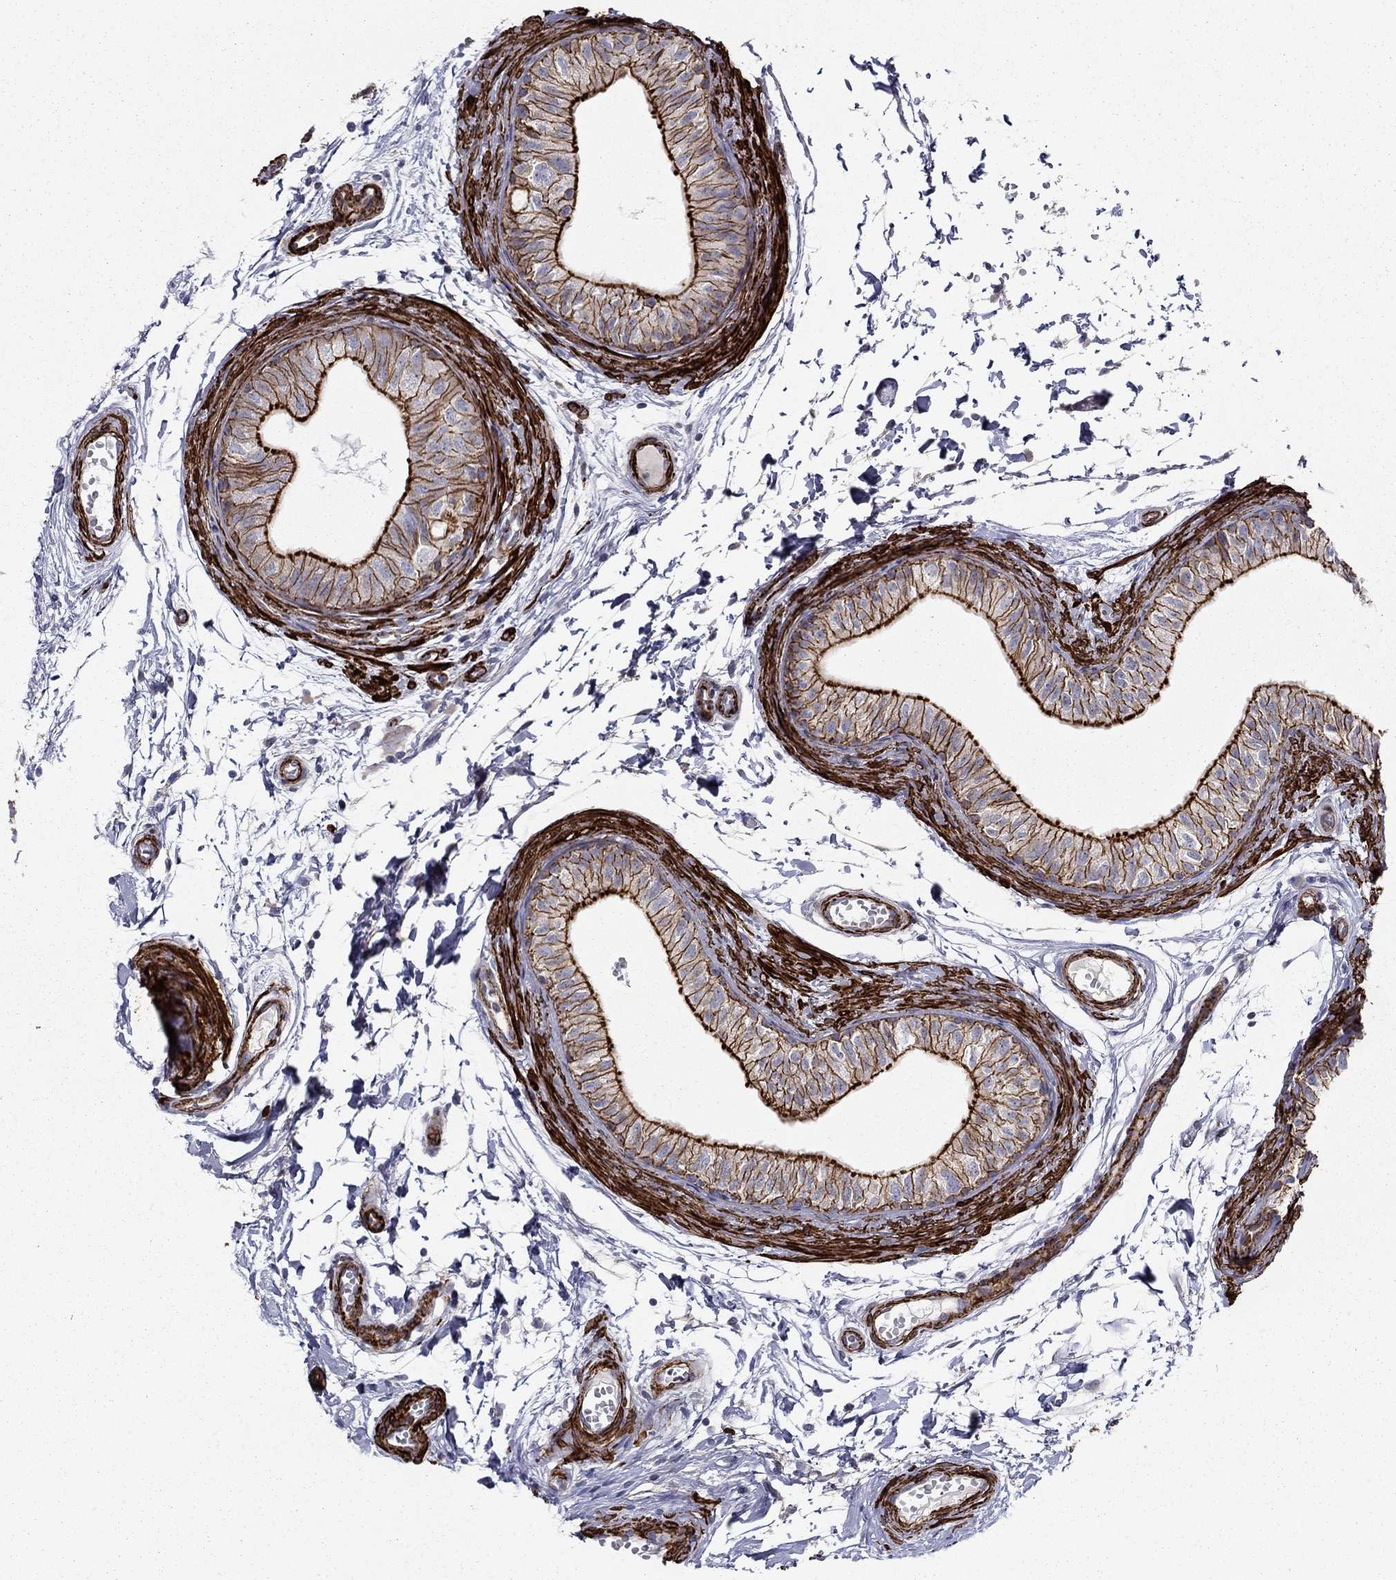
{"staining": {"intensity": "strong", "quantity": ">75%", "location": "cytoplasmic/membranous"}, "tissue": "epididymis", "cell_type": "Glandular cells", "image_type": "normal", "snomed": [{"axis": "morphology", "description": "Normal tissue, NOS"}, {"axis": "topography", "description": "Epididymis"}], "caption": "This image shows normal epididymis stained with IHC to label a protein in brown. The cytoplasmic/membranous of glandular cells show strong positivity for the protein. Nuclei are counter-stained blue.", "gene": "KRBA1", "patient": {"sex": "male", "age": 22}}